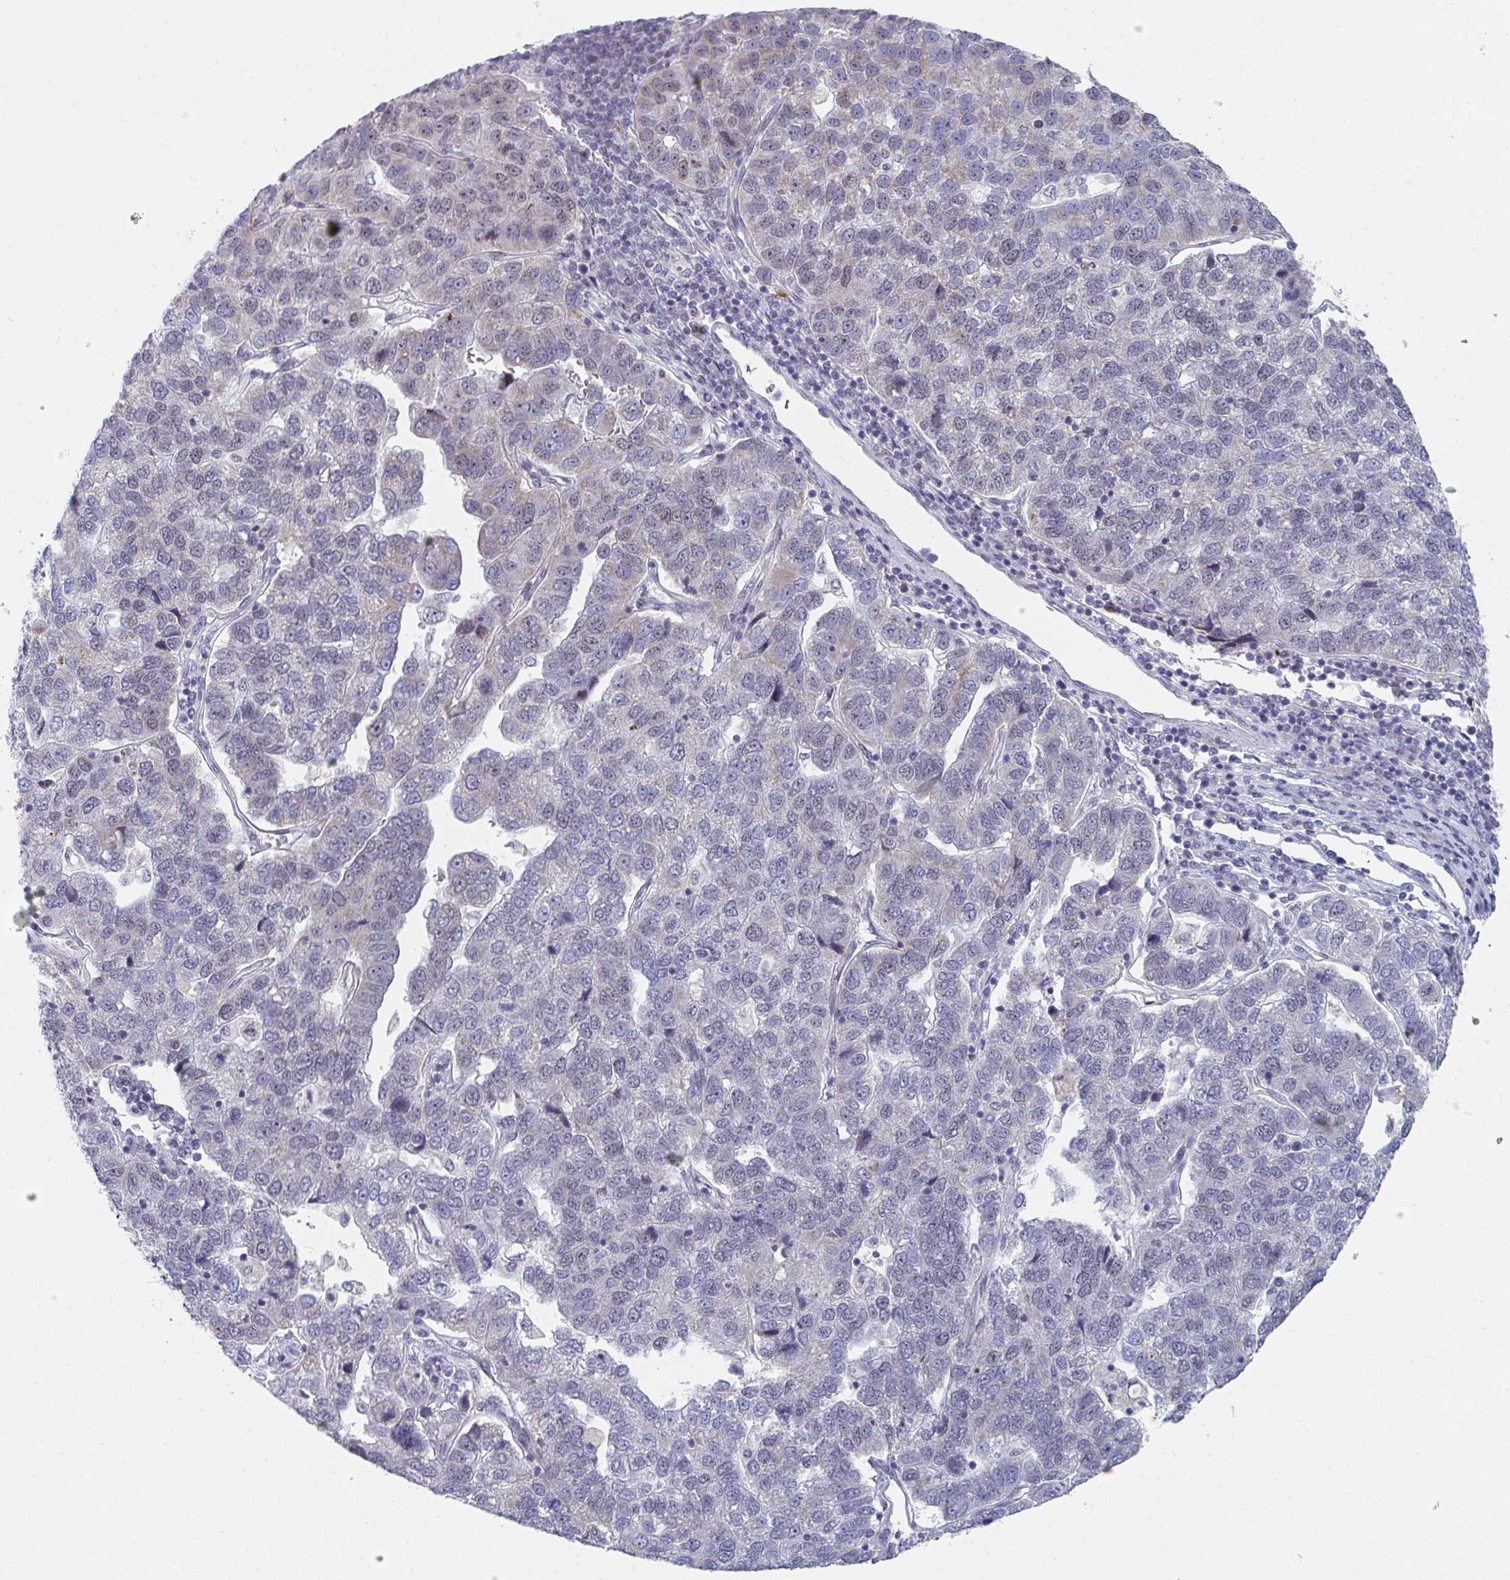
{"staining": {"intensity": "weak", "quantity": "<25%", "location": "cytoplasmic/membranous,nuclear"}, "tissue": "pancreatic cancer", "cell_type": "Tumor cells", "image_type": "cancer", "snomed": [{"axis": "morphology", "description": "Adenocarcinoma, NOS"}, {"axis": "topography", "description": "Pancreas"}], "caption": "Tumor cells show no significant staining in pancreatic cancer.", "gene": "CENPT", "patient": {"sex": "female", "age": 61}}